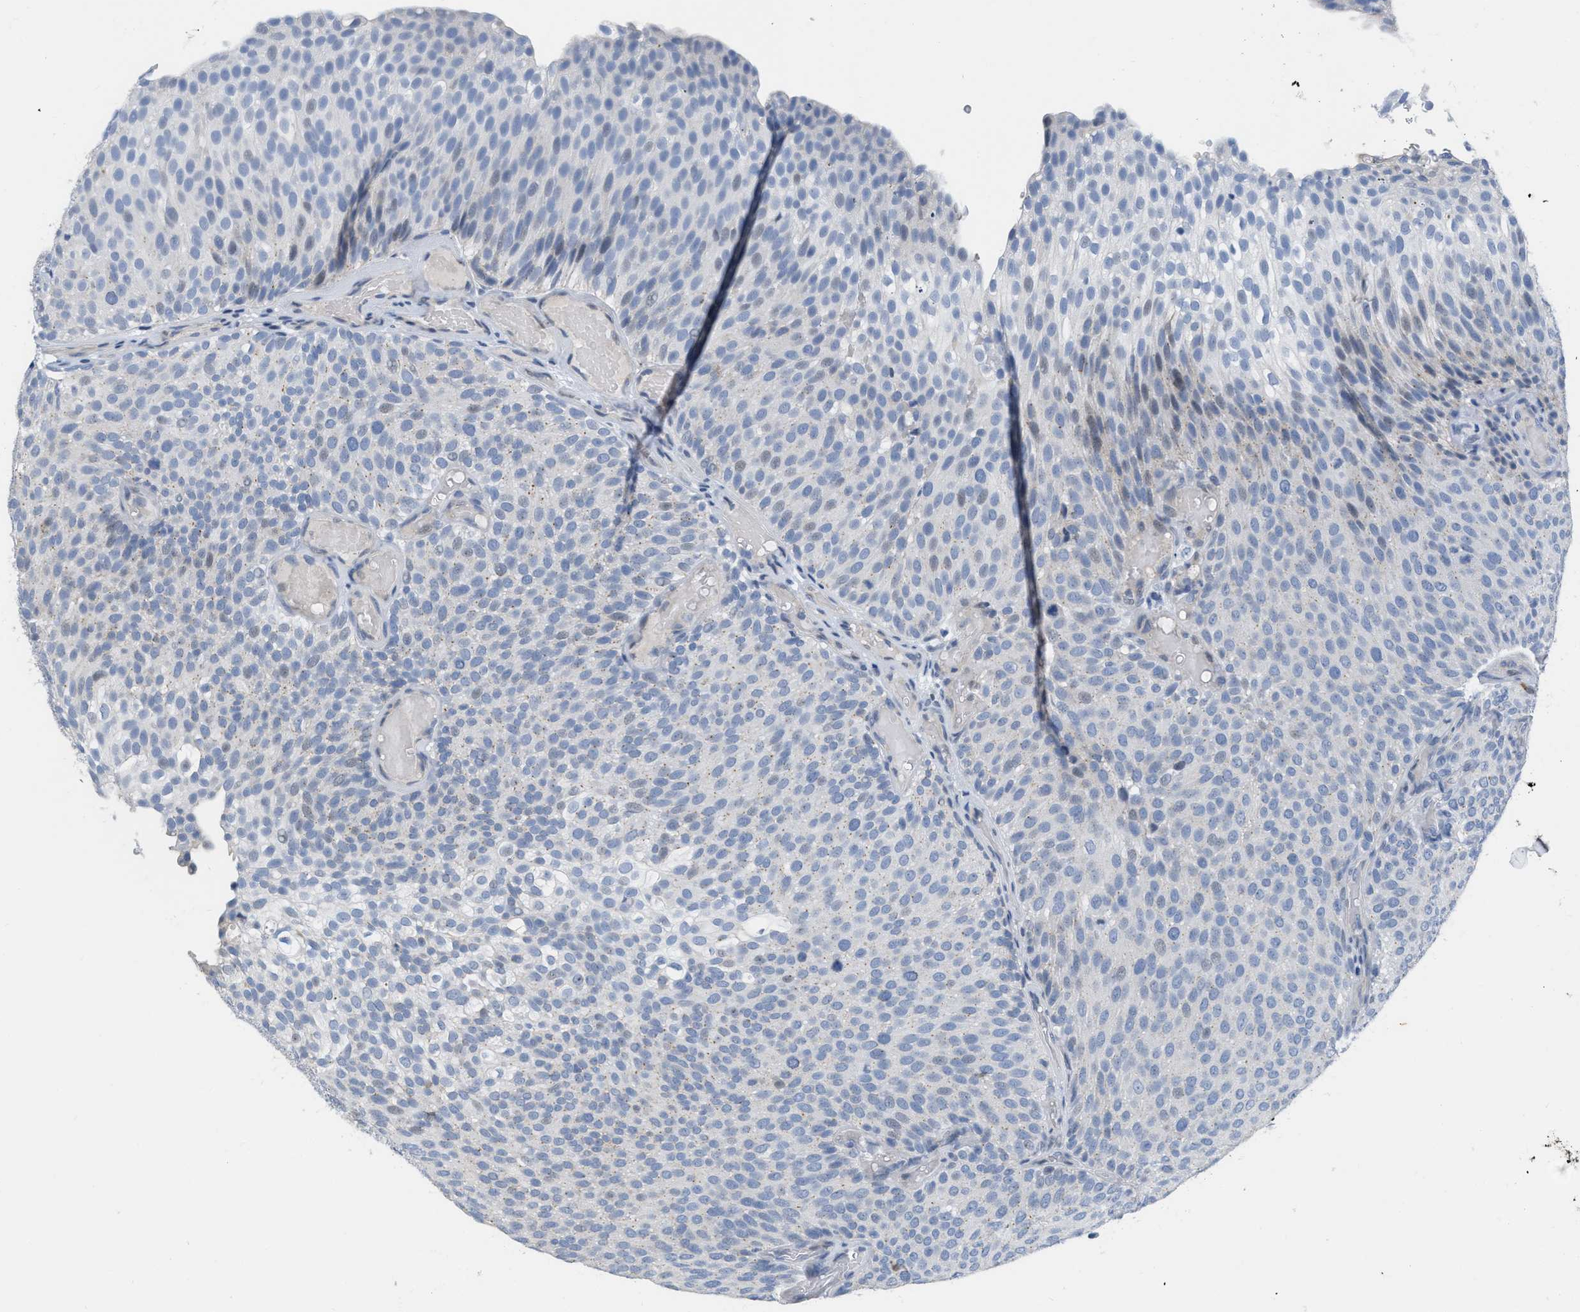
{"staining": {"intensity": "negative", "quantity": "none", "location": "none"}, "tissue": "urothelial cancer", "cell_type": "Tumor cells", "image_type": "cancer", "snomed": [{"axis": "morphology", "description": "Urothelial carcinoma, Low grade"}, {"axis": "topography", "description": "Urinary bladder"}], "caption": "The micrograph exhibits no significant positivity in tumor cells of urothelial cancer. The staining was performed using DAB (3,3'-diaminobenzidine) to visualize the protein expression in brown, while the nuclei were stained in blue with hematoxylin (Magnification: 20x).", "gene": "CRYM", "patient": {"sex": "male", "age": 78}}